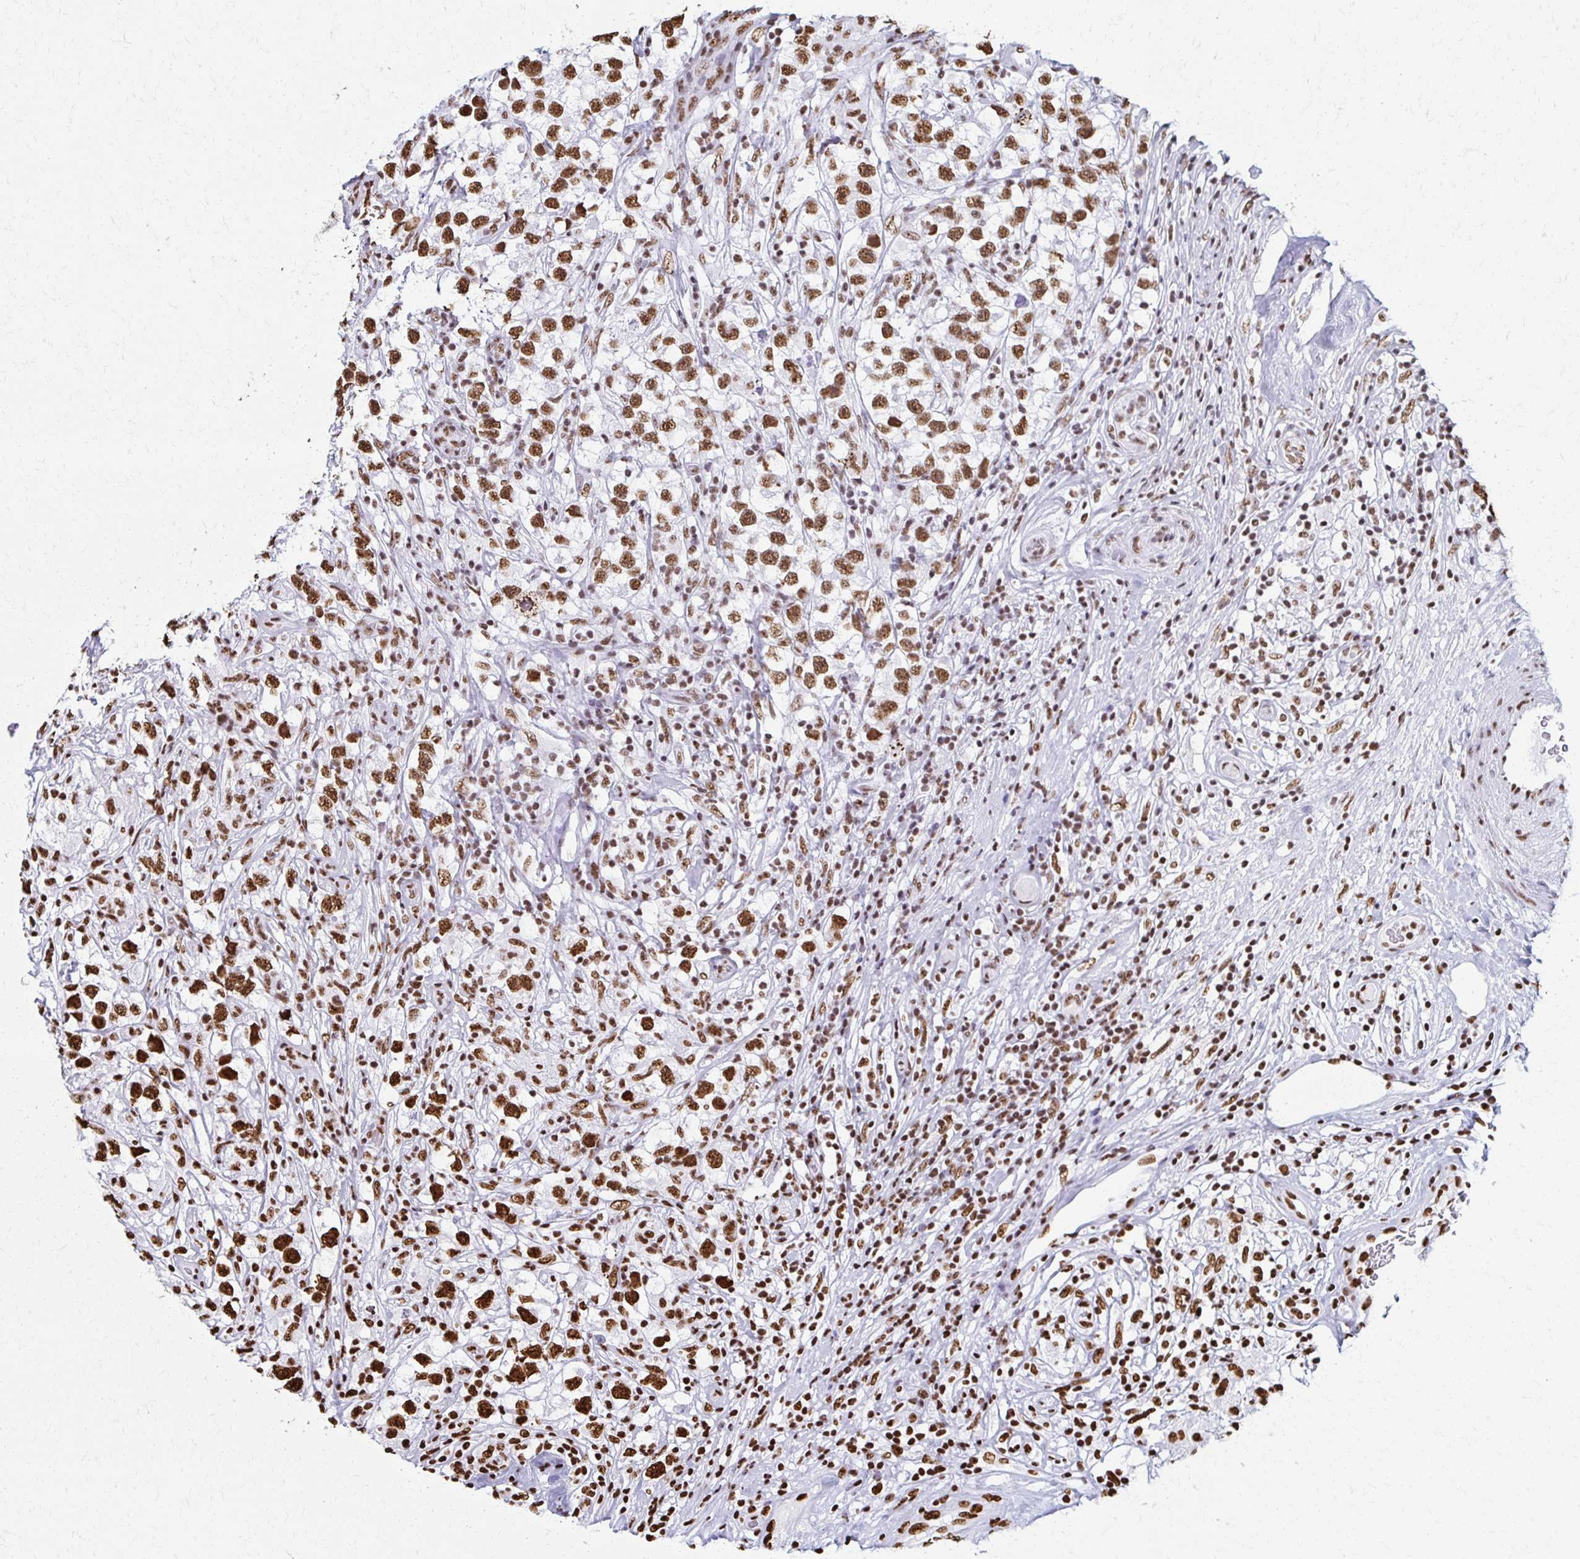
{"staining": {"intensity": "strong", "quantity": ">75%", "location": "nuclear"}, "tissue": "testis cancer", "cell_type": "Tumor cells", "image_type": "cancer", "snomed": [{"axis": "morphology", "description": "Seminoma, NOS"}, {"axis": "topography", "description": "Testis"}], "caption": "IHC of human seminoma (testis) shows high levels of strong nuclear expression in approximately >75% of tumor cells.", "gene": "NONO", "patient": {"sex": "male", "age": 46}}